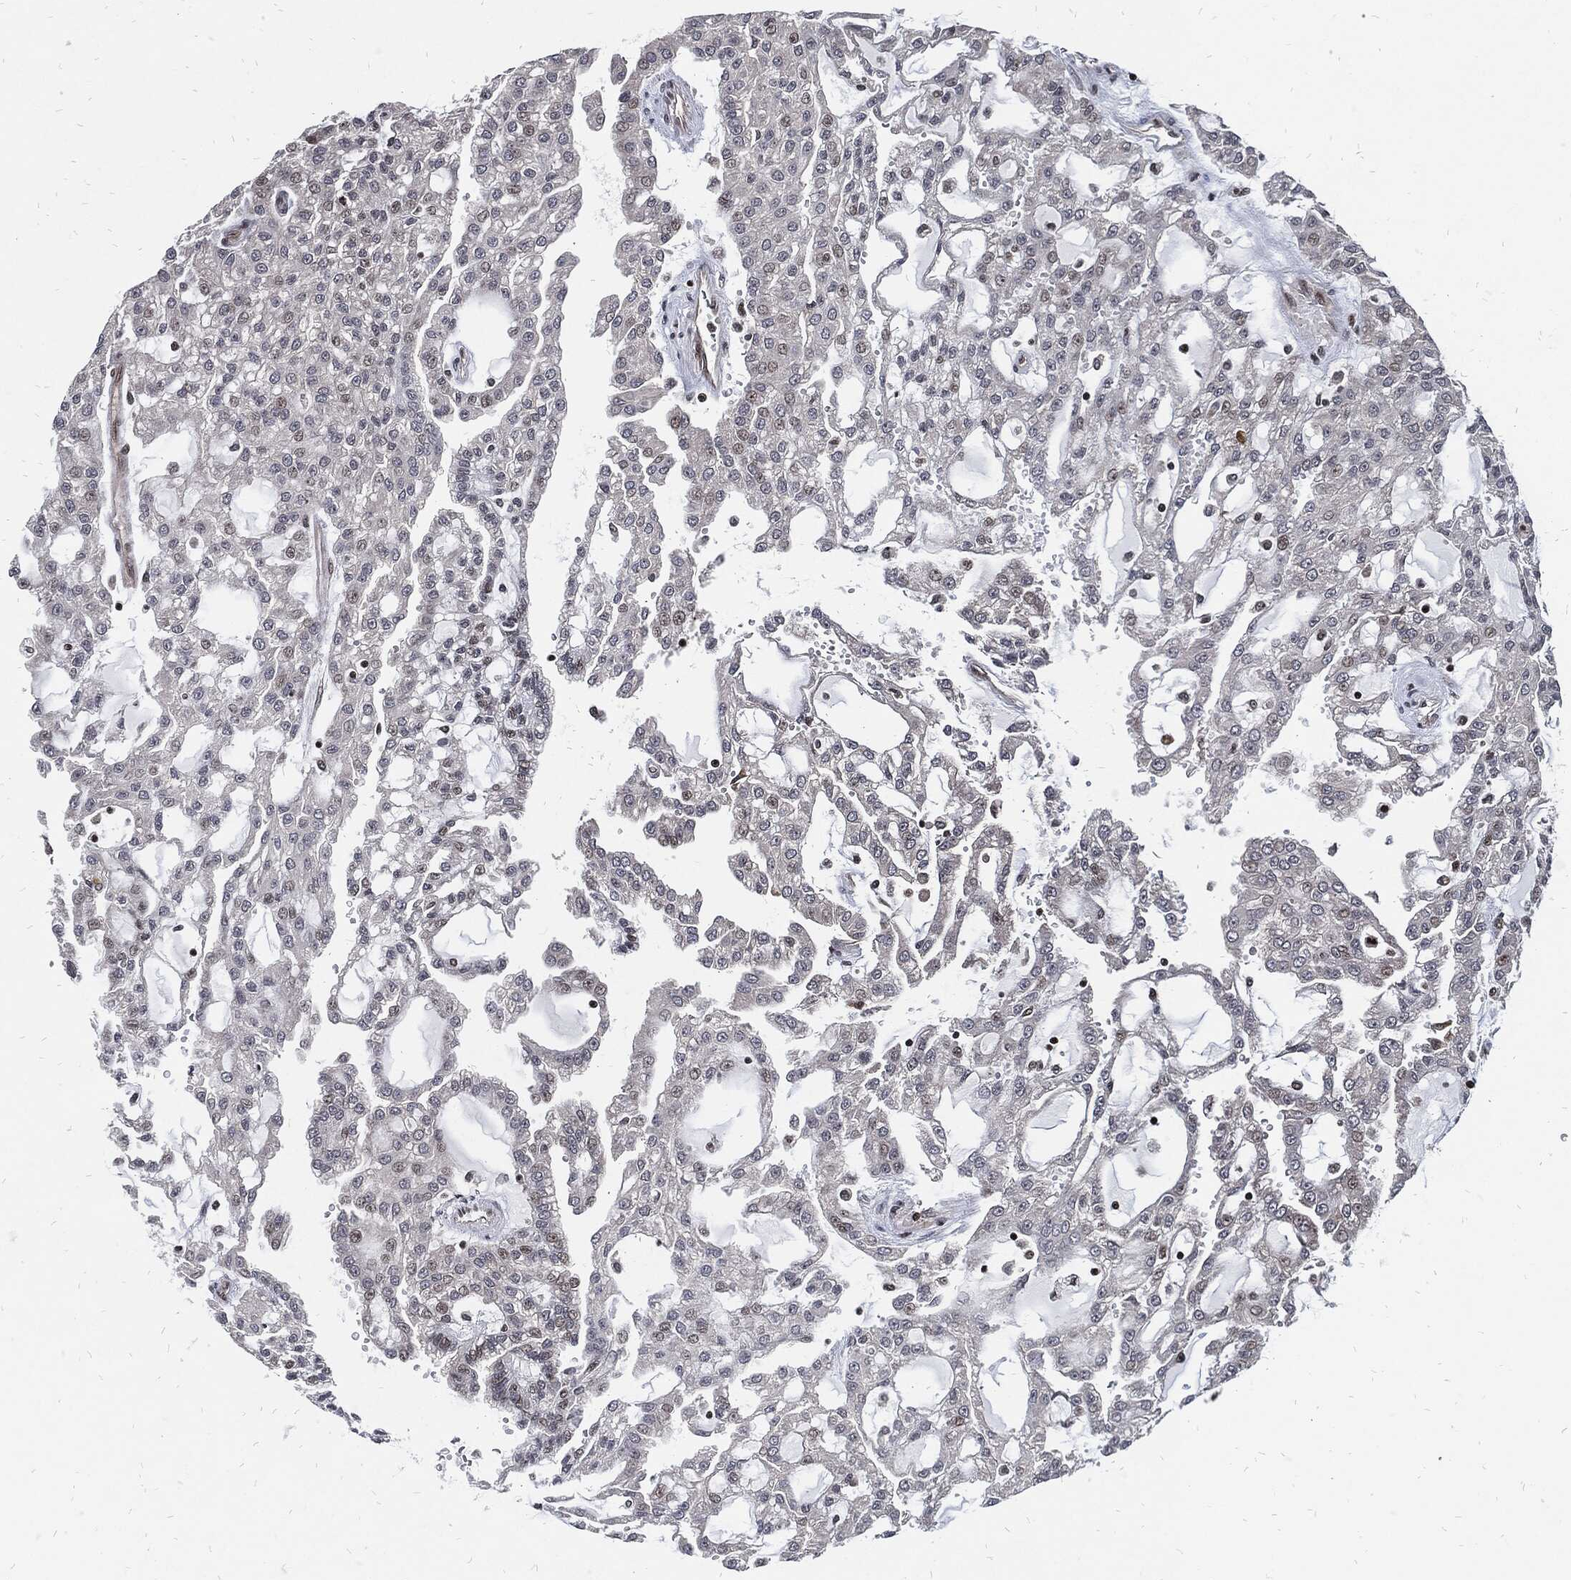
{"staining": {"intensity": "weak", "quantity": "<25%", "location": "nuclear"}, "tissue": "renal cancer", "cell_type": "Tumor cells", "image_type": "cancer", "snomed": [{"axis": "morphology", "description": "Adenocarcinoma, NOS"}, {"axis": "topography", "description": "Kidney"}], "caption": "There is no significant expression in tumor cells of renal adenocarcinoma. The staining was performed using DAB (3,3'-diaminobenzidine) to visualize the protein expression in brown, while the nuclei were stained in blue with hematoxylin (Magnification: 20x).", "gene": "ZNF775", "patient": {"sex": "male", "age": 63}}